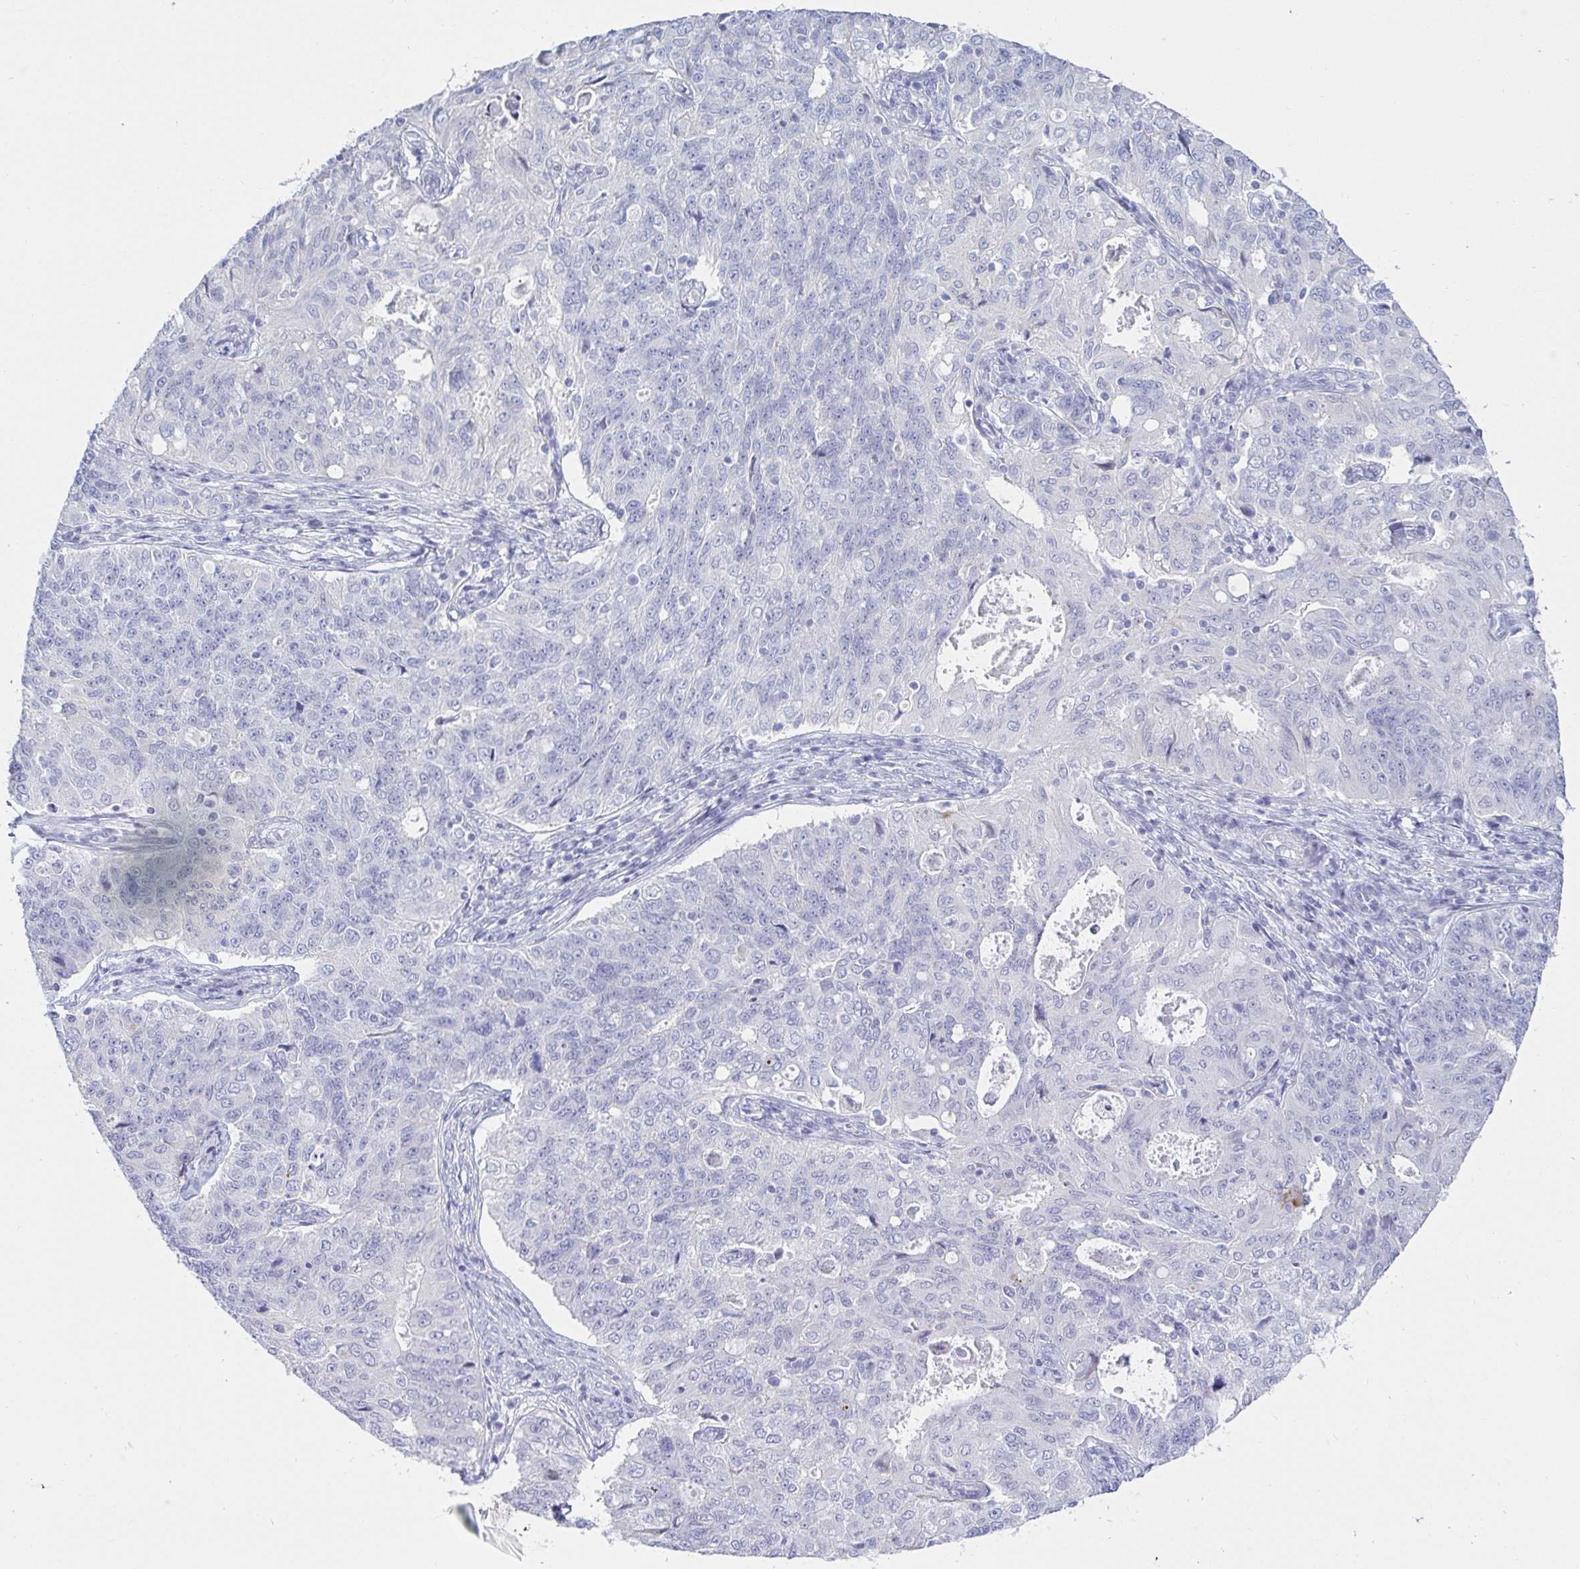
{"staining": {"intensity": "negative", "quantity": "none", "location": "none"}, "tissue": "endometrial cancer", "cell_type": "Tumor cells", "image_type": "cancer", "snomed": [{"axis": "morphology", "description": "Adenocarcinoma, NOS"}, {"axis": "topography", "description": "Endometrium"}], "caption": "Immunohistochemistry micrograph of endometrial adenocarcinoma stained for a protein (brown), which shows no expression in tumor cells.", "gene": "OR10K1", "patient": {"sex": "female", "age": 43}}